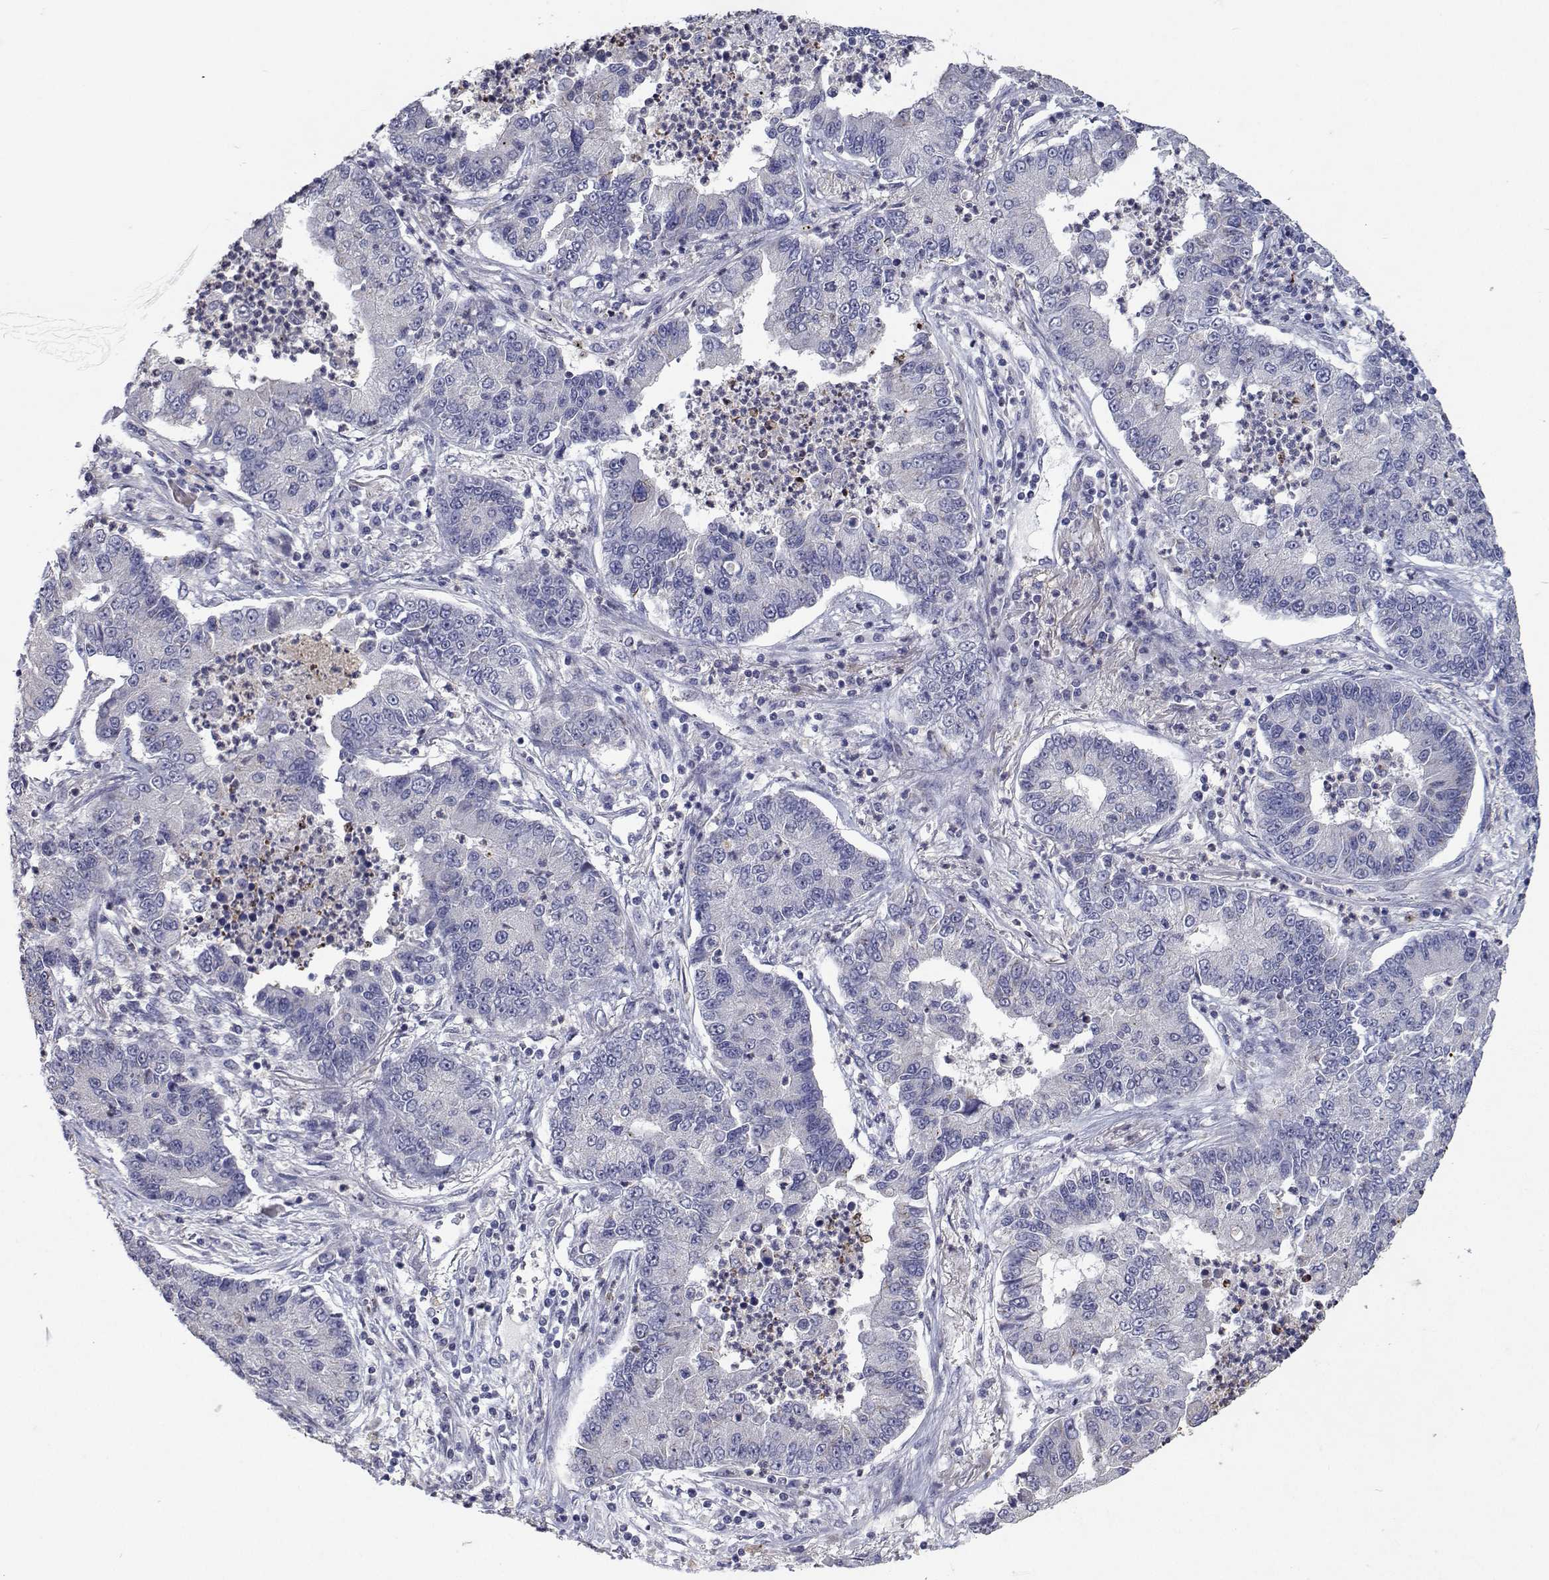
{"staining": {"intensity": "negative", "quantity": "none", "location": "none"}, "tissue": "lung cancer", "cell_type": "Tumor cells", "image_type": "cancer", "snomed": [{"axis": "morphology", "description": "Adenocarcinoma, NOS"}, {"axis": "topography", "description": "Lung"}], "caption": "Immunohistochemistry (IHC) of human lung cancer (adenocarcinoma) displays no expression in tumor cells.", "gene": "RBPJL", "patient": {"sex": "female", "age": 57}}